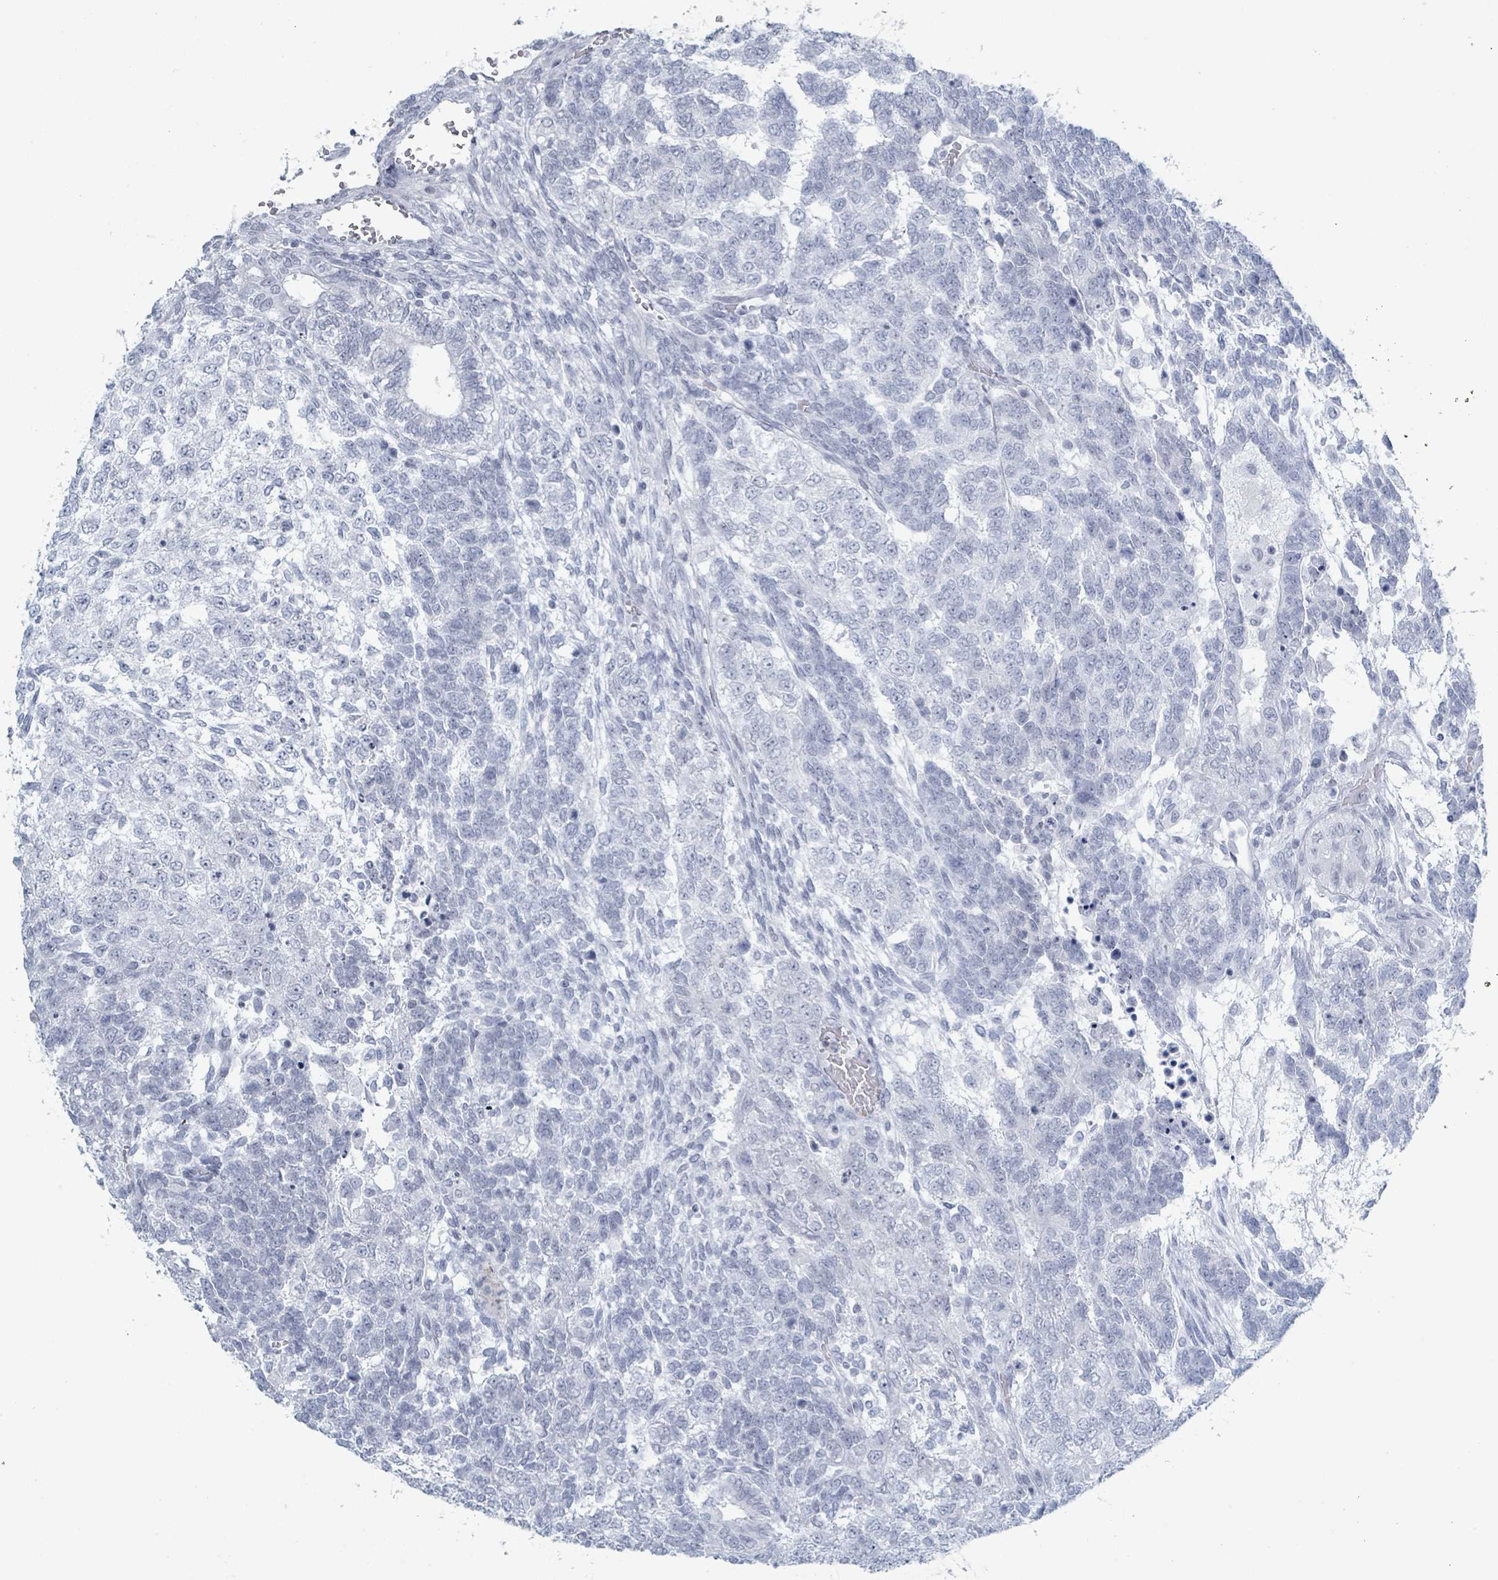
{"staining": {"intensity": "negative", "quantity": "none", "location": "none"}, "tissue": "testis cancer", "cell_type": "Tumor cells", "image_type": "cancer", "snomed": [{"axis": "morphology", "description": "Carcinoma, Embryonal, NOS"}, {"axis": "topography", "description": "Testis"}], "caption": "Embryonal carcinoma (testis) was stained to show a protein in brown. There is no significant expression in tumor cells.", "gene": "GPR15LG", "patient": {"sex": "male", "age": 23}}